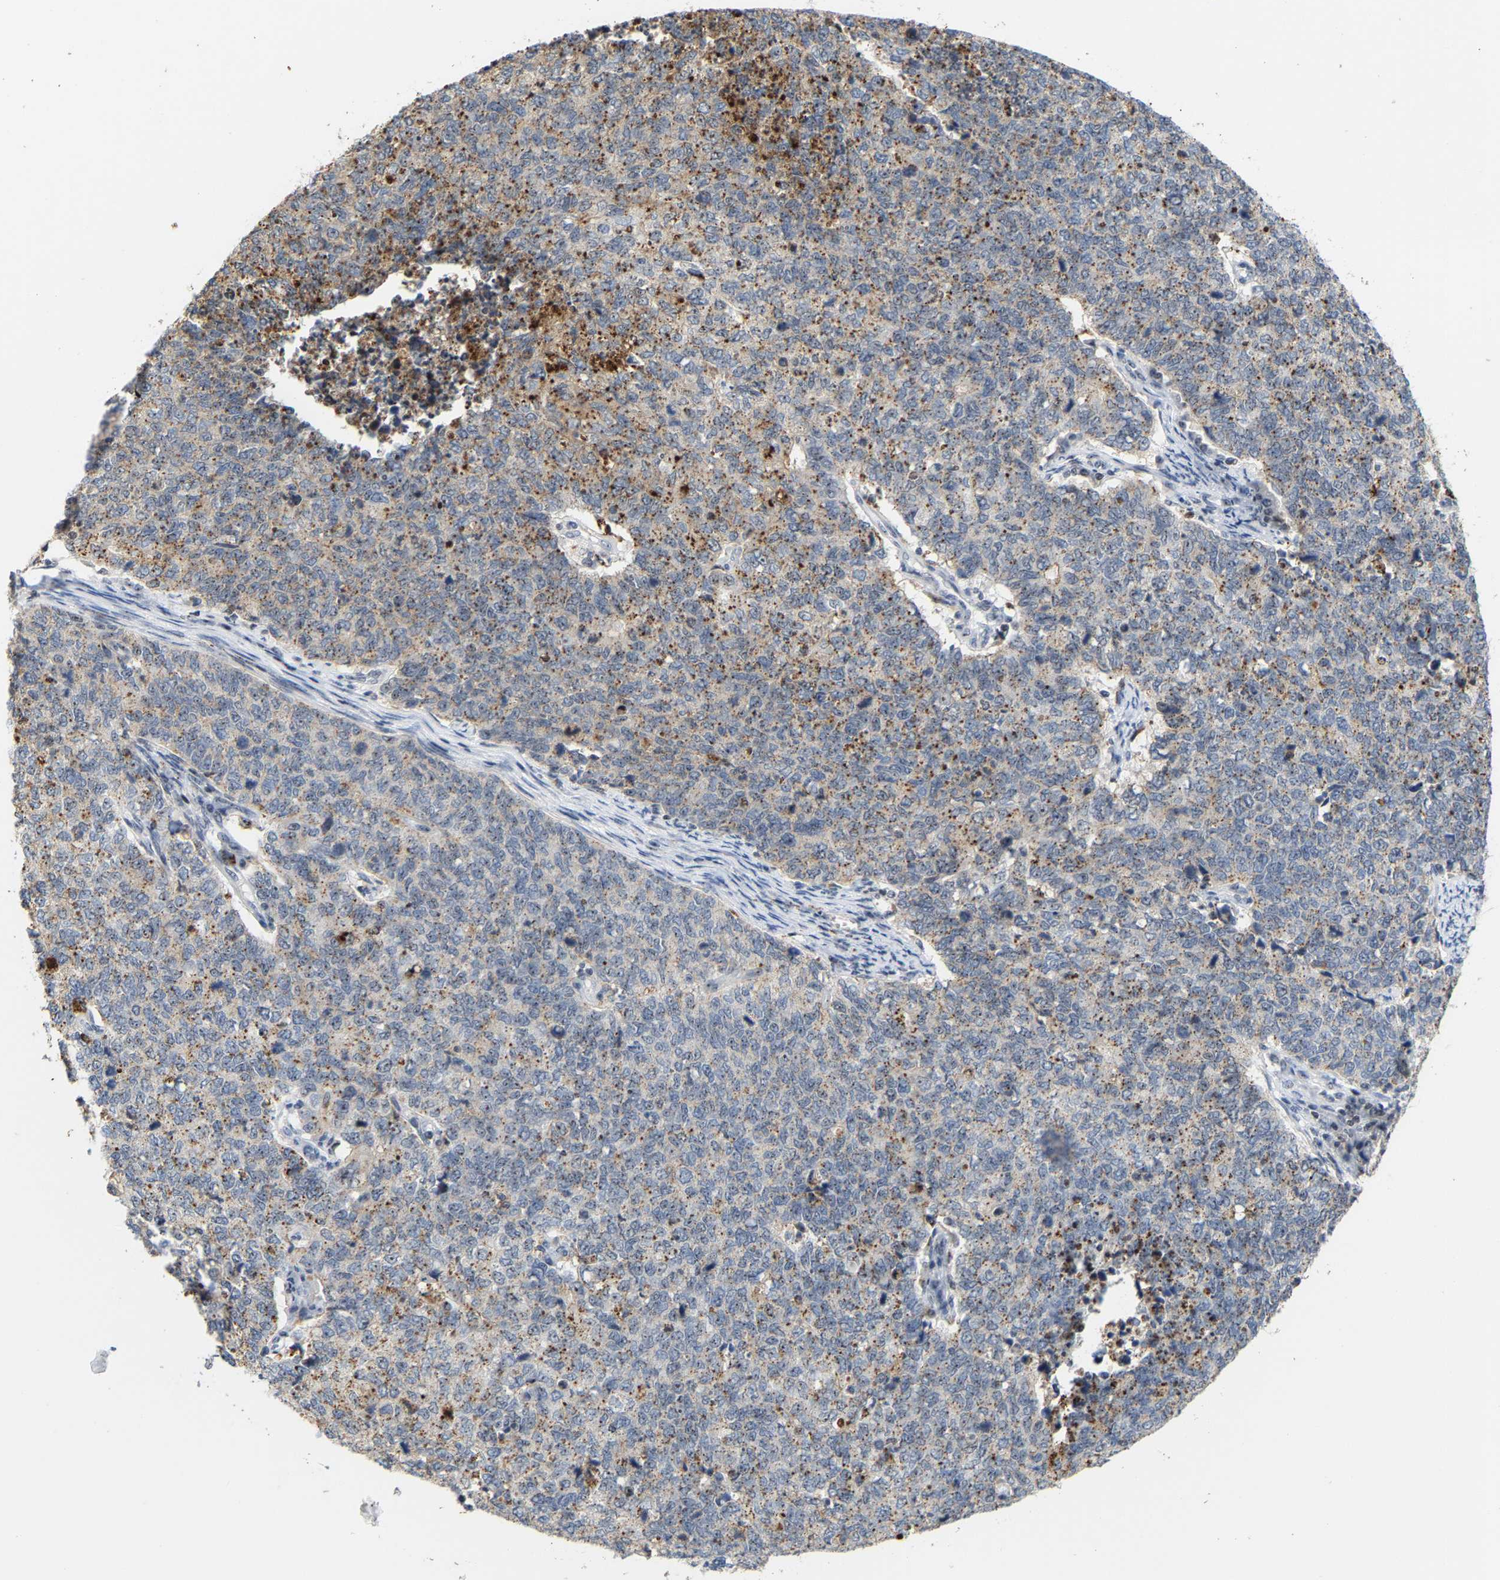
{"staining": {"intensity": "moderate", "quantity": "<25%", "location": "cytoplasmic/membranous"}, "tissue": "cervical cancer", "cell_type": "Tumor cells", "image_type": "cancer", "snomed": [{"axis": "morphology", "description": "Squamous cell carcinoma, NOS"}, {"axis": "topography", "description": "Cervix"}], "caption": "A photomicrograph of human squamous cell carcinoma (cervical) stained for a protein exhibits moderate cytoplasmic/membranous brown staining in tumor cells. (brown staining indicates protein expression, while blue staining denotes nuclei).", "gene": "NOP58", "patient": {"sex": "female", "age": 63}}